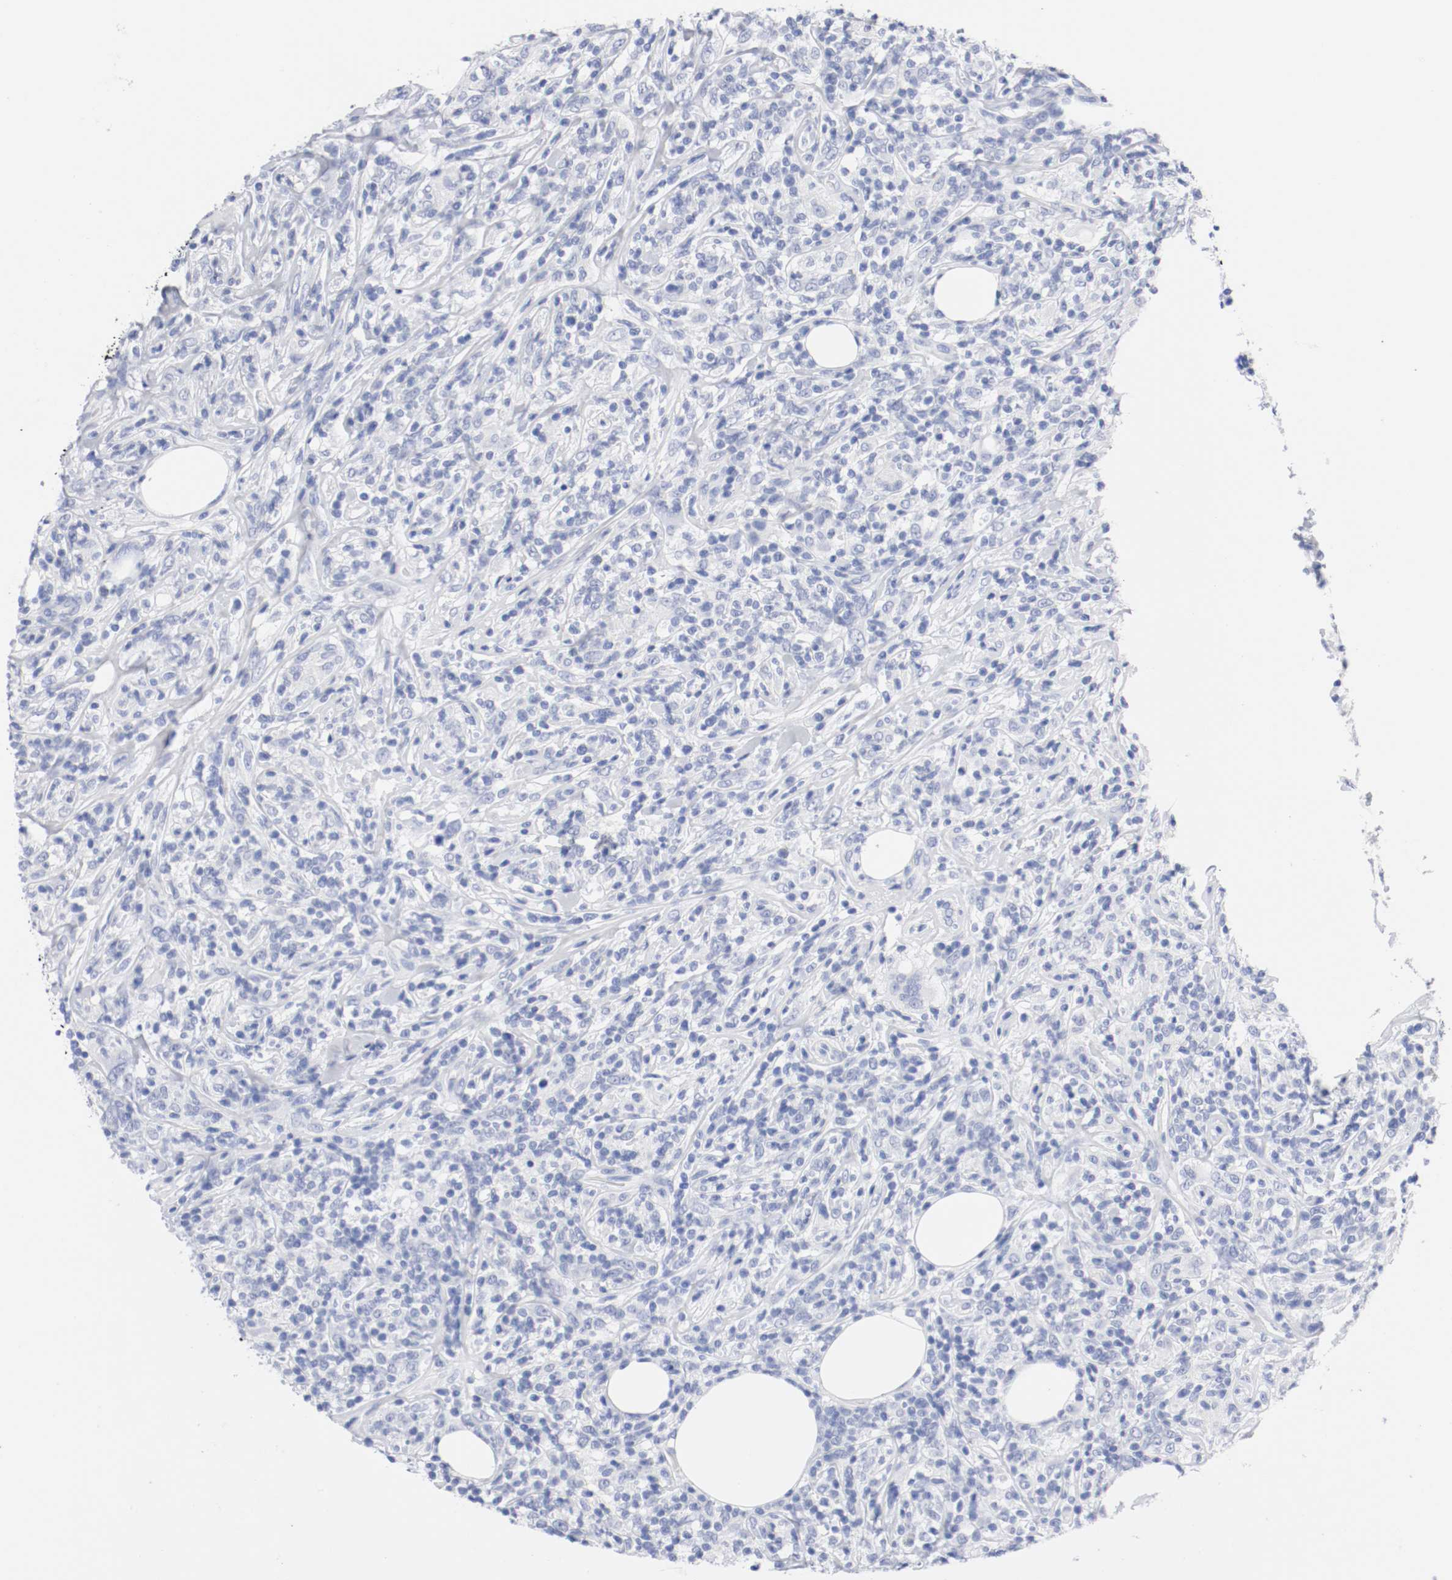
{"staining": {"intensity": "negative", "quantity": "none", "location": "none"}, "tissue": "lymphoma", "cell_type": "Tumor cells", "image_type": "cancer", "snomed": [{"axis": "morphology", "description": "Malignant lymphoma, non-Hodgkin's type, High grade"}, {"axis": "topography", "description": "Lymph node"}], "caption": "Lymphoma was stained to show a protein in brown. There is no significant staining in tumor cells.", "gene": "GAD1", "patient": {"sex": "female", "age": 84}}